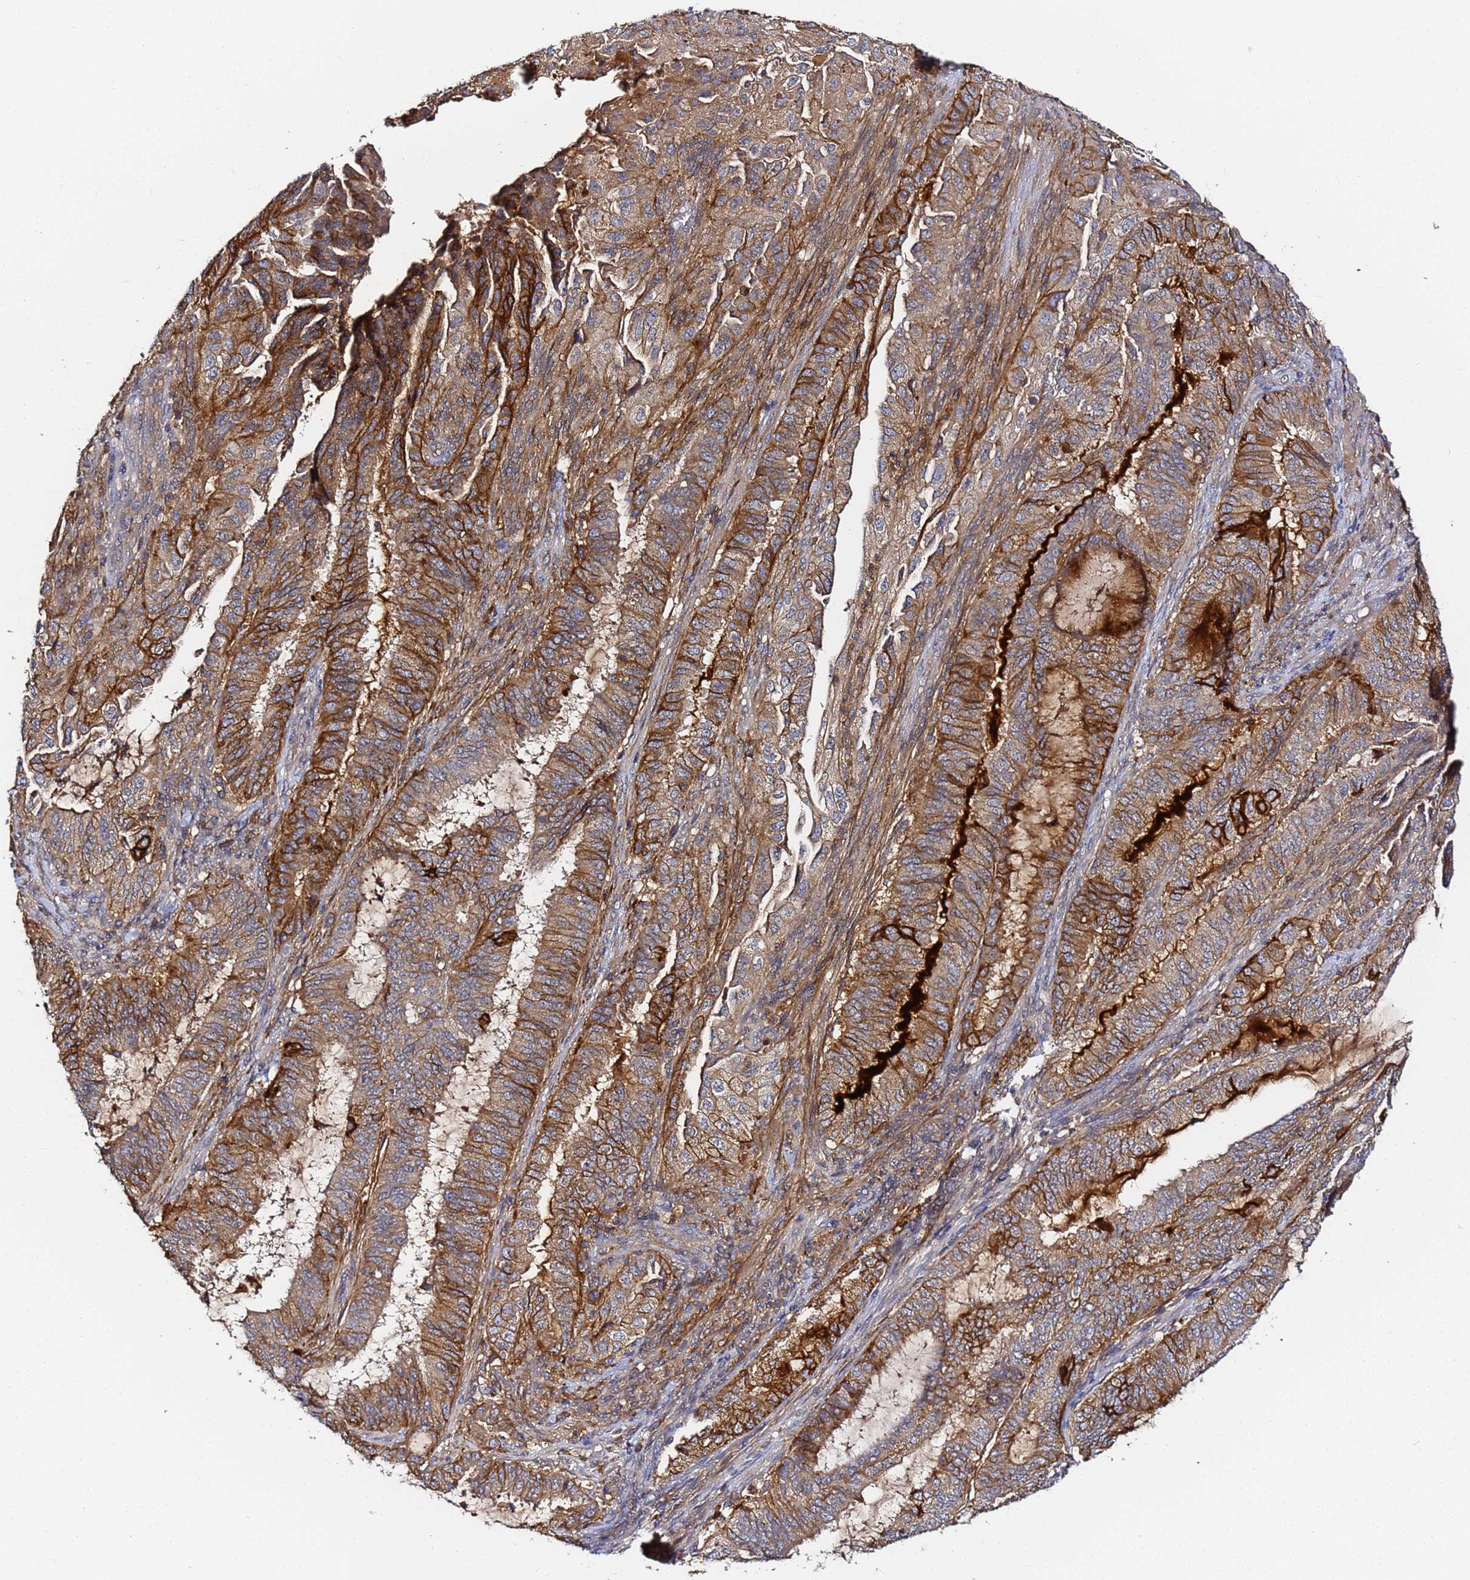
{"staining": {"intensity": "moderate", "quantity": ">75%", "location": "cytoplasmic/membranous"}, "tissue": "endometrial cancer", "cell_type": "Tumor cells", "image_type": "cancer", "snomed": [{"axis": "morphology", "description": "Adenocarcinoma, NOS"}, {"axis": "topography", "description": "Endometrium"}], "caption": "IHC of human endometrial adenocarcinoma reveals medium levels of moderate cytoplasmic/membranous positivity in about >75% of tumor cells.", "gene": "LRRC69", "patient": {"sex": "female", "age": 51}}